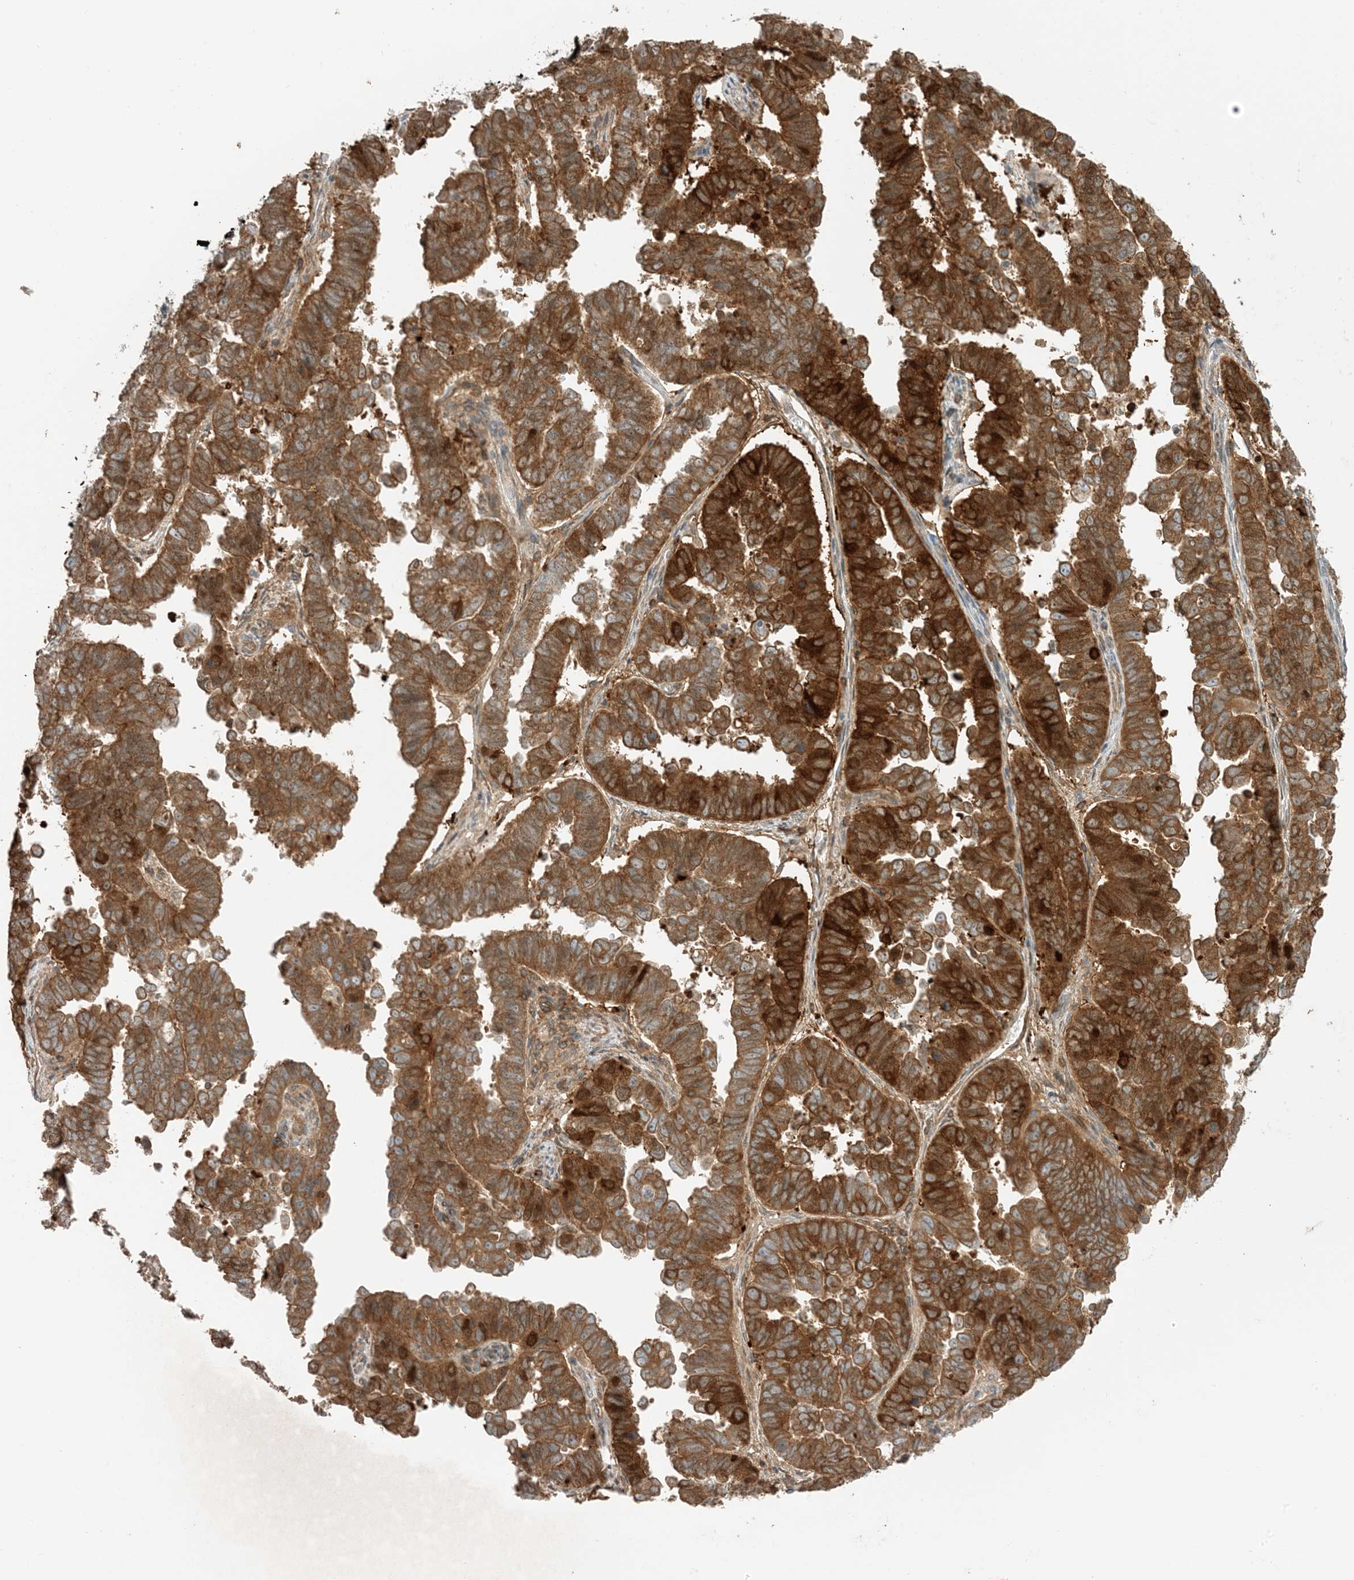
{"staining": {"intensity": "strong", "quantity": ">75%", "location": "cytoplasmic/membranous"}, "tissue": "endometrial cancer", "cell_type": "Tumor cells", "image_type": "cancer", "snomed": [{"axis": "morphology", "description": "Adenocarcinoma, NOS"}, {"axis": "topography", "description": "Endometrium"}], "caption": "Protein expression by immunohistochemistry (IHC) demonstrates strong cytoplasmic/membranous positivity in approximately >75% of tumor cells in adenocarcinoma (endometrial).", "gene": "SLC25A12", "patient": {"sex": "female", "age": 75}}